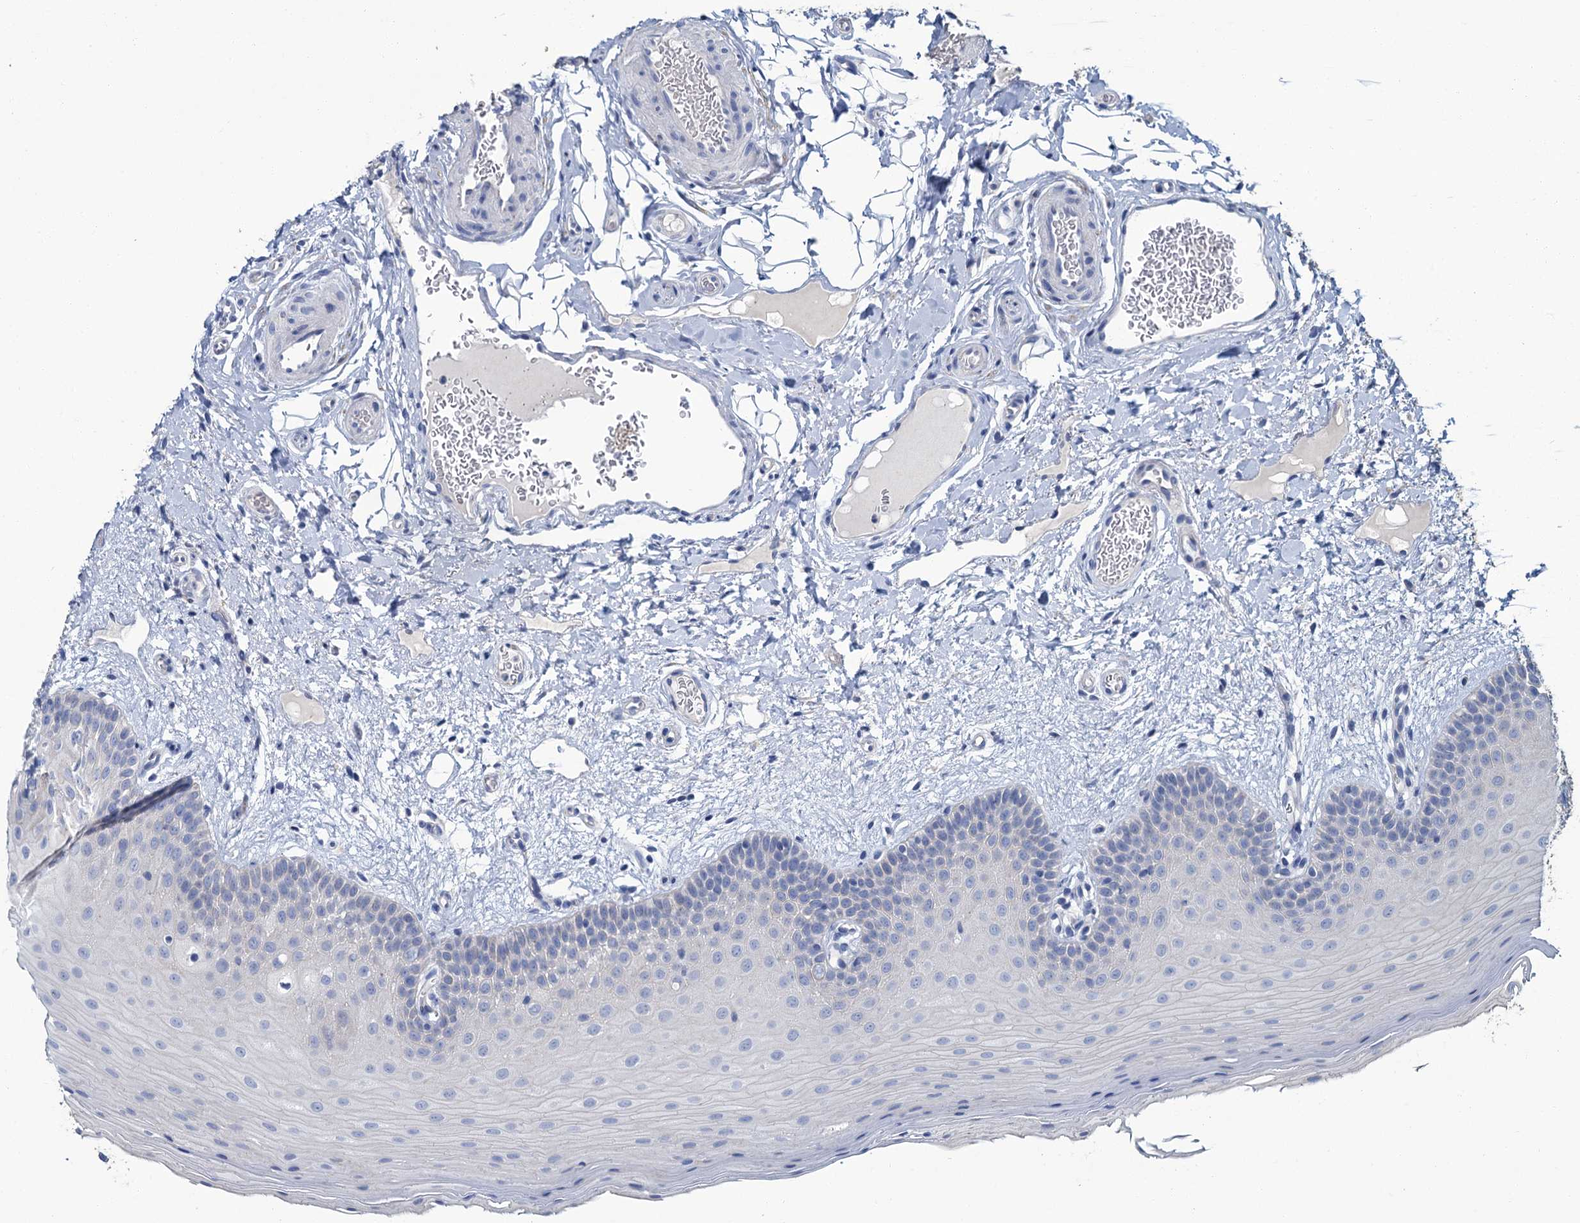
{"staining": {"intensity": "negative", "quantity": "none", "location": "none"}, "tissue": "oral mucosa", "cell_type": "Squamous epithelial cells", "image_type": "normal", "snomed": [{"axis": "morphology", "description": "Normal tissue, NOS"}, {"axis": "topography", "description": "Oral tissue"}, {"axis": "topography", "description": "Tounge, NOS"}], "caption": "Micrograph shows no protein expression in squamous epithelial cells of unremarkable oral mucosa. The staining was performed using DAB to visualize the protein expression in brown, while the nuclei were stained in blue with hematoxylin (Magnification: 20x).", "gene": "SNCB", "patient": {"sex": "male", "age": 47}}